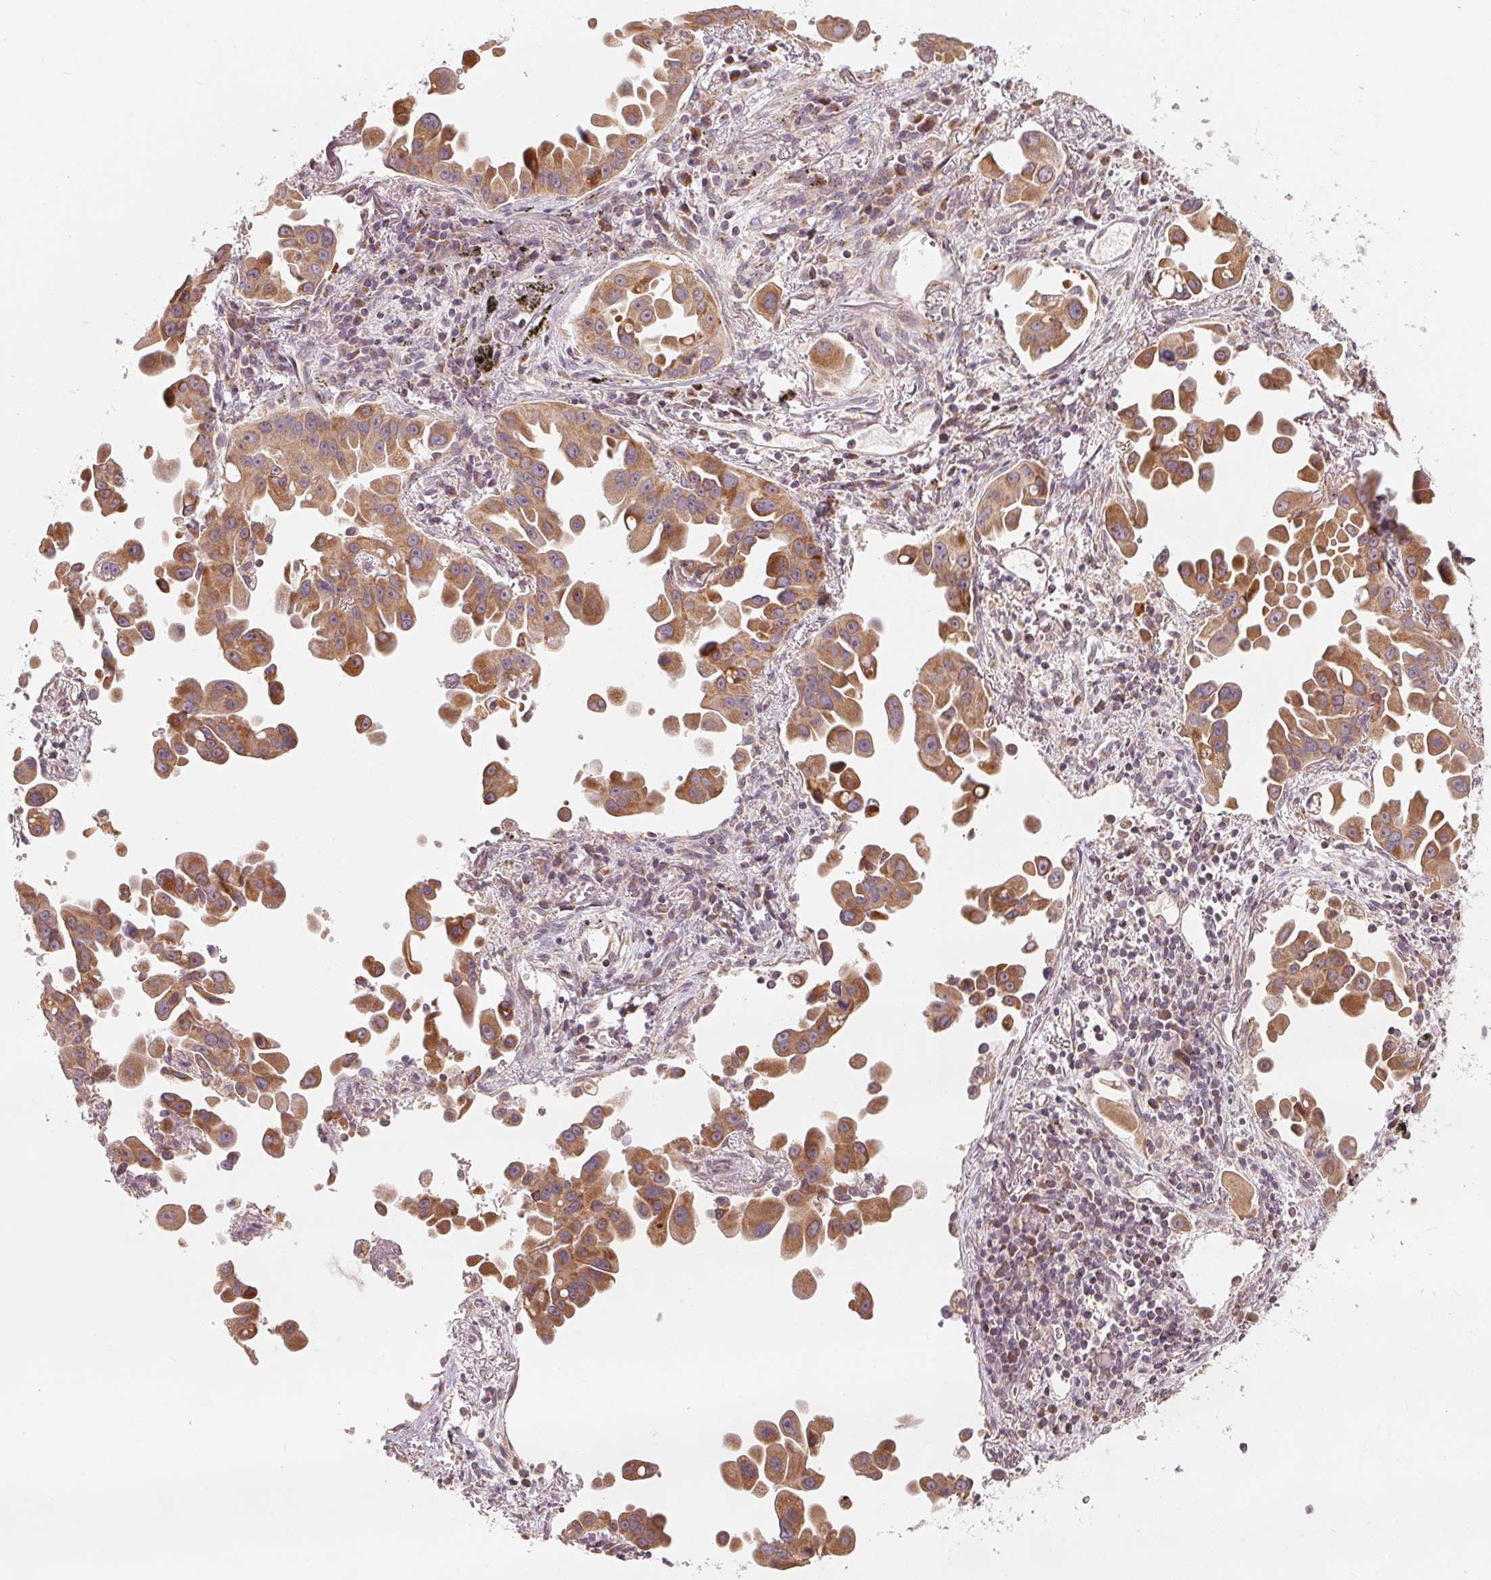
{"staining": {"intensity": "moderate", "quantity": ">75%", "location": "cytoplasmic/membranous"}, "tissue": "lung cancer", "cell_type": "Tumor cells", "image_type": "cancer", "snomed": [{"axis": "morphology", "description": "Adenocarcinoma, NOS"}, {"axis": "topography", "description": "Lung"}], "caption": "This photomicrograph shows lung cancer (adenocarcinoma) stained with IHC to label a protein in brown. The cytoplasmic/membranous of tumor cells show moderate positivity for the protein. Nuclei are counter-stained blue.", "gene": "MATCAP1", "patient": {"sex": "male", "age": 68}}